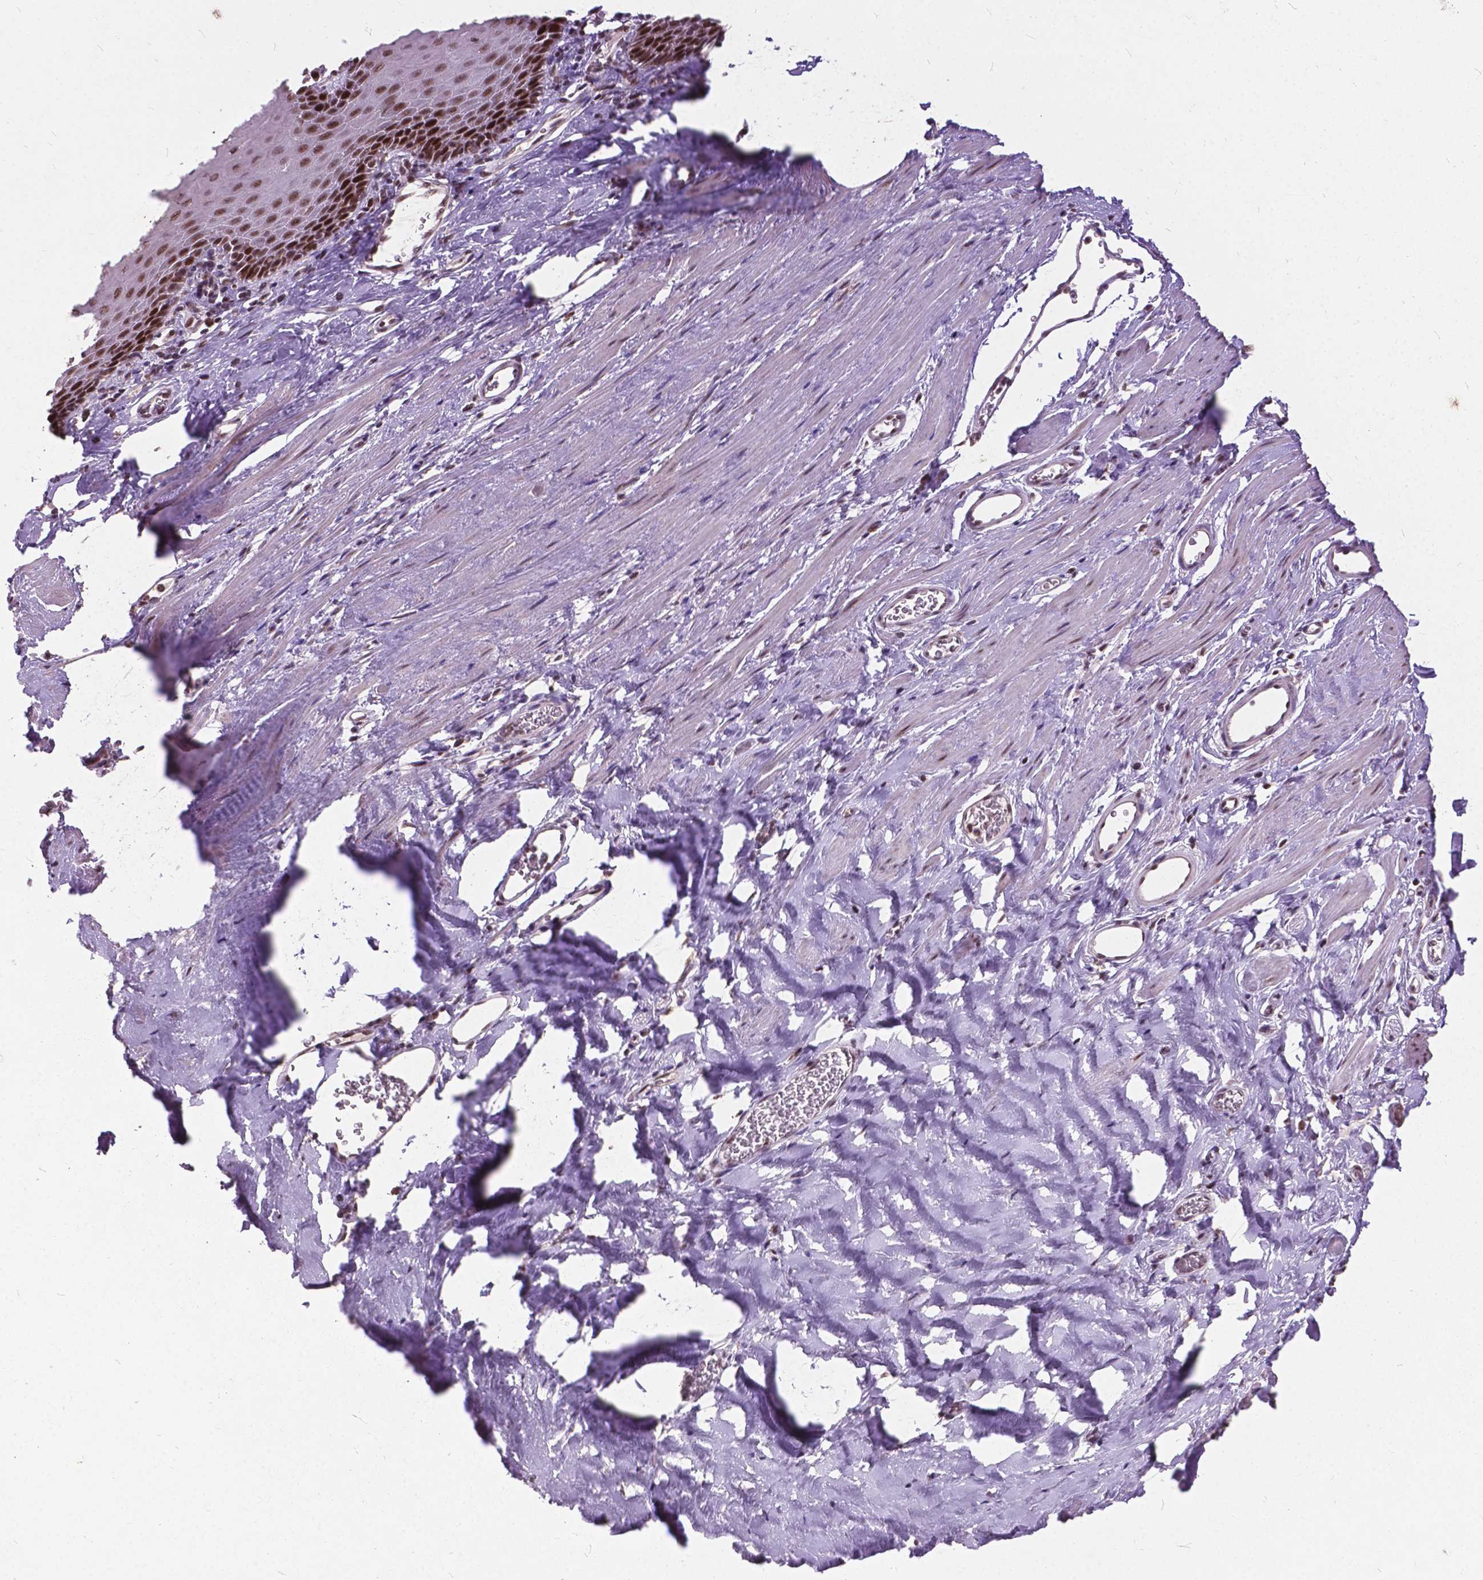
{"staining": {"intensity": "strong", "quantity": ">75%", "location": "nuclear"}, "tissue": "esophagus", "cell_type": "Squamous epithelial cells", "image_type": "normal", "snomed": [{"axis": "morphology", "description": "Normal tissue, NOS"}, {"axis": "topography", "description": "Esophagus"}], "caption": "A brown stain highlights strong nuclear expression of a protein in squamous epithelial cells of unremarkable esophagus. (Brightfield microscopy of DAB IHC at high magnification).", "gene": "MSH2", "patient": {"sex": "male", "age": 64}}